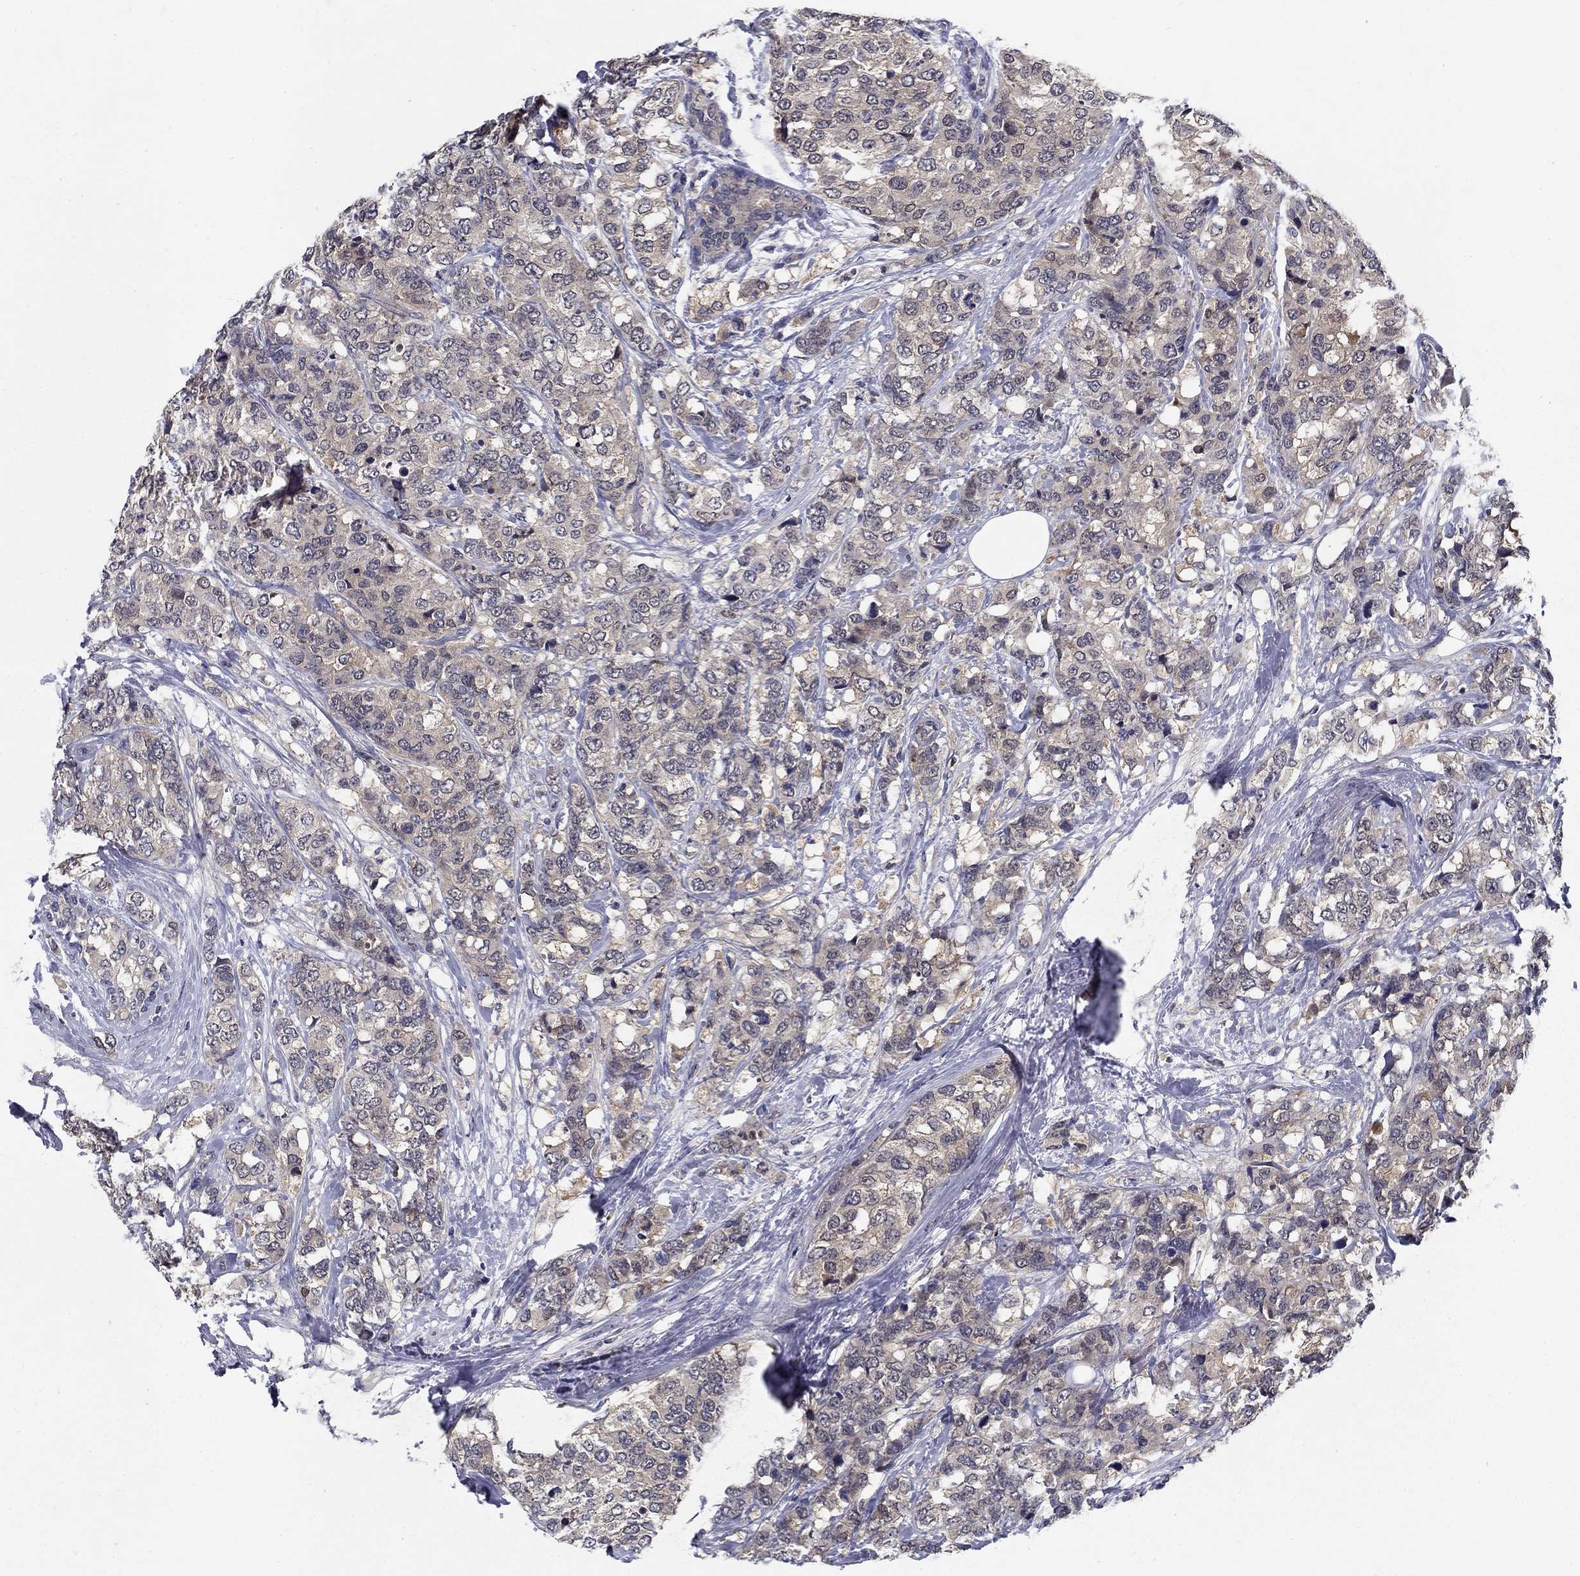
{"staining": {"intensity": "weak", "quantity": "<25%", "location": "cytoplasmic/membranous"}, "tissue": "breast cancer", "cell_type": "Tumor cells", "image_type": "cancer", "snomed": [{"axis": "morphology", "description": "Lobular carcinoma"}, {"axis": "topography", "description": "Breast"}], "caption": "A histopathology image of human breast lobular carcinoma is negative for staining in tumor cells. (Brightfield microscopy of DAB (3,3'-diaminobenzidine) immunohistochemistry at high magnification).", "gene": "GLTP", "patient": {"sex": "female", "age": 59}}